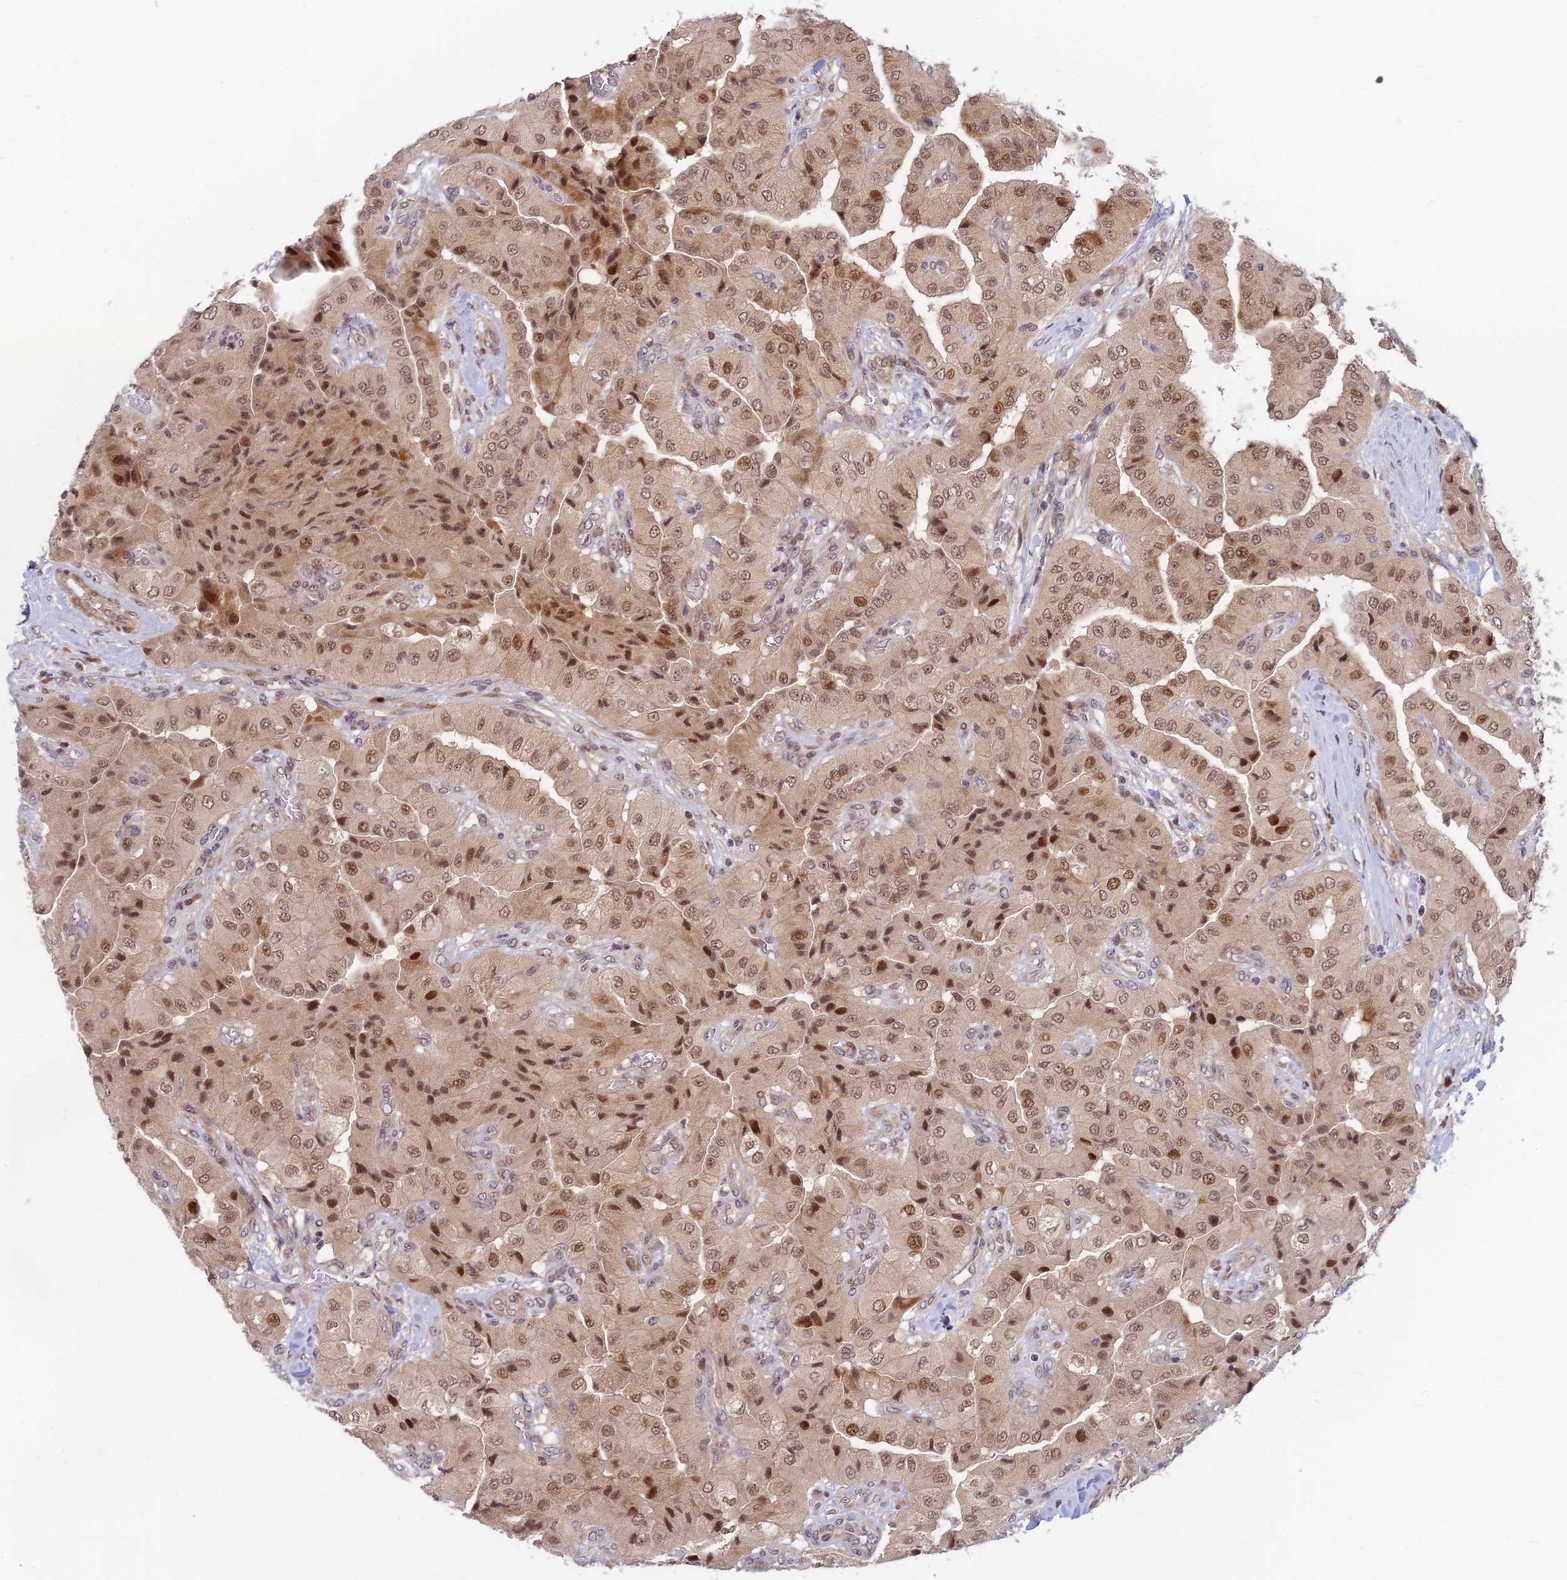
{"staining": {"intensity": "moderate", "quantity": ">75%", "location": "nuclear"}, "tissue": "head and neck cancer", "cell_type": "Tumor cells", "image_type": "cancer", "snomed": [{"axis": "morphology", "description": "Adenocarcinoma, NOS"}, {"axis": "topography", "description": "Head-Neck"}], "caption": "Moderate nuclear expression for a protein is present in approximately >75% of tumor cells of head and neck adenocarcinoma using IHC.", "gene": "ASPDH", "patient": {"sex": "male", "age": 66}}